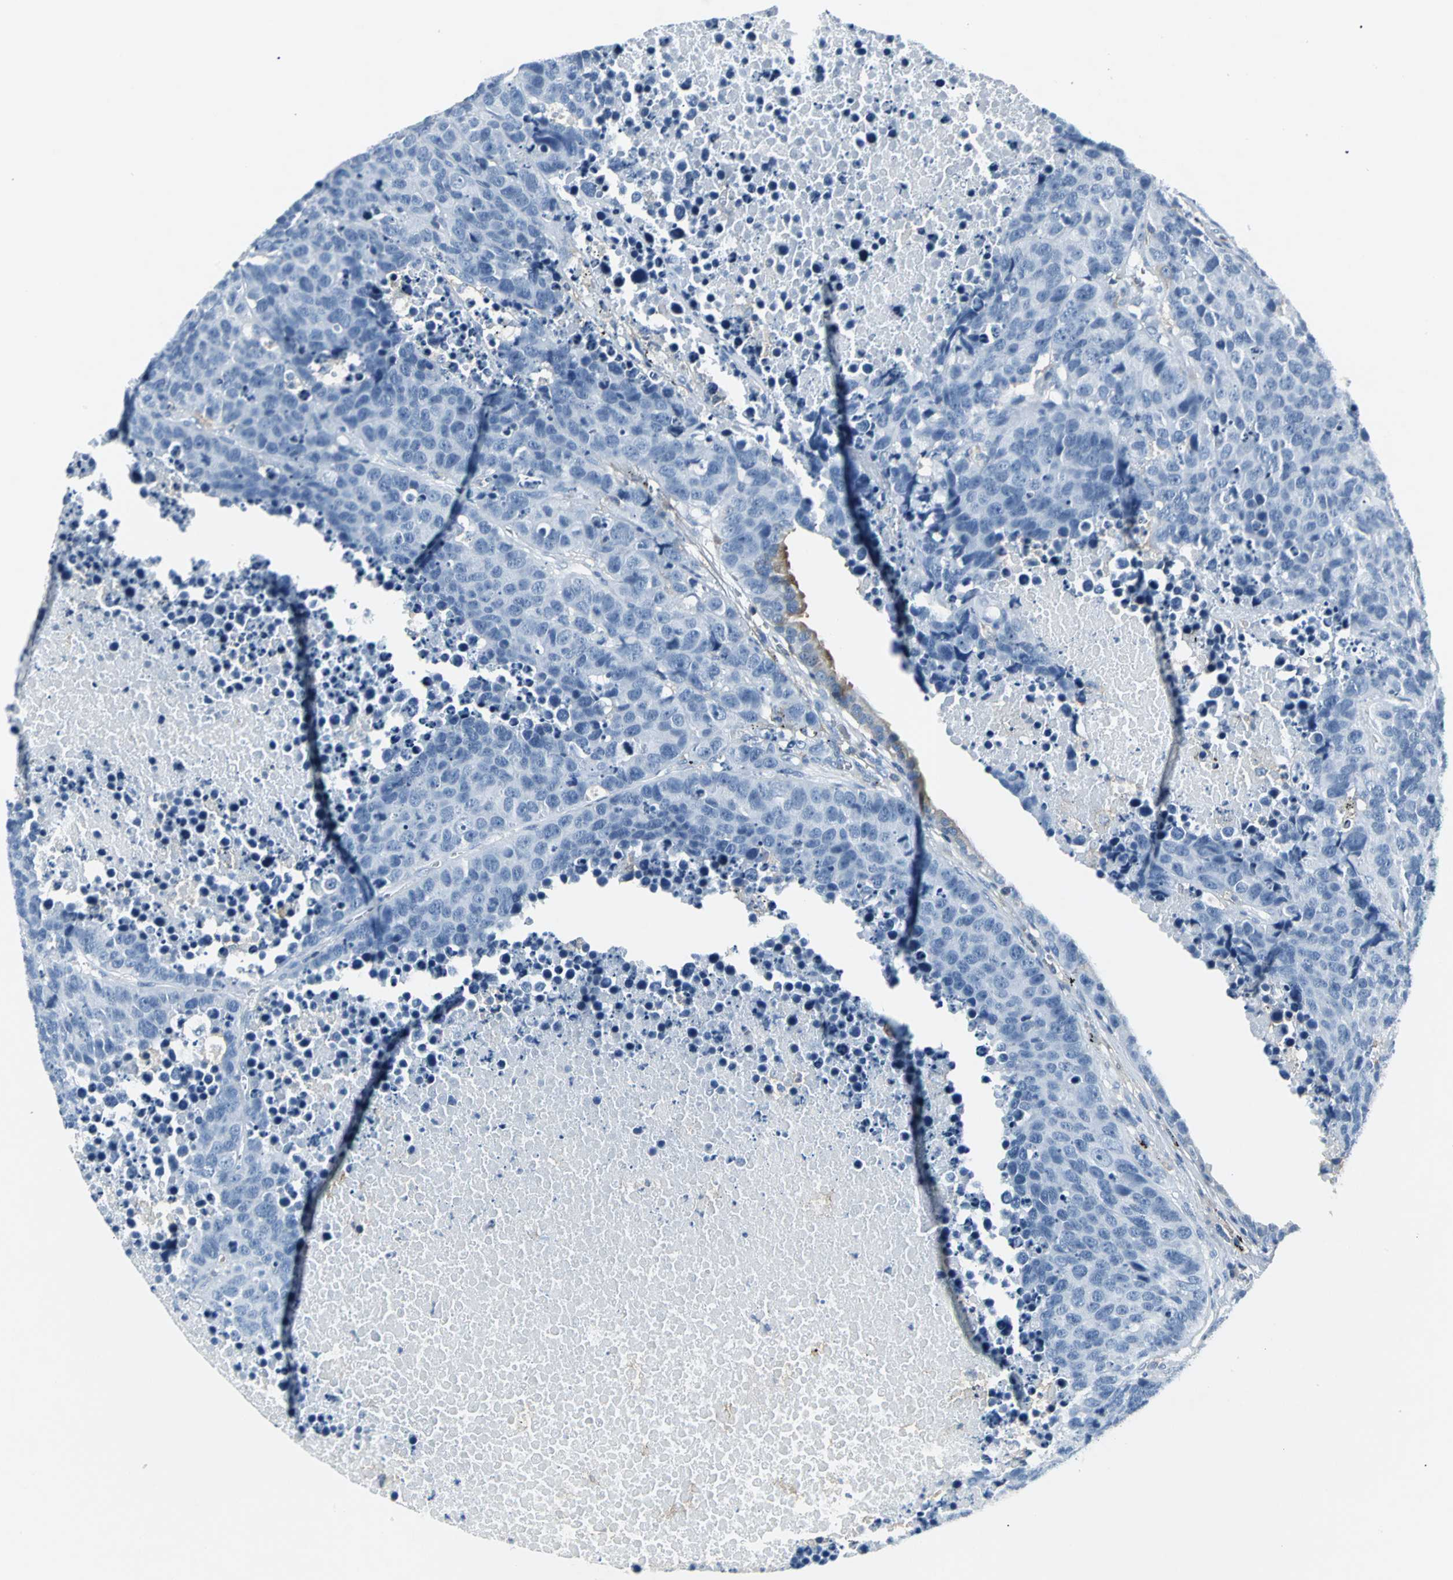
{"staining": {"intensity": "negative", "quantity": "none", "location": "none"}, "tissue": "carcinoid", "cell_type": "Tumor cells", "image_type": "cancer", "snomed": [{"axis": "morphology", "description": "Carcinoid, malignant, NOS"}, {"axis": "topography", "description": "Lung"}], "caption": "A high-resolution photomicrograph shows immunohistochemistry staining of carcinoid, which exhibits no significant staining in tumor cells.", "gene": "IQGAP2", "patient": {"sex": "male", "age": 60}}